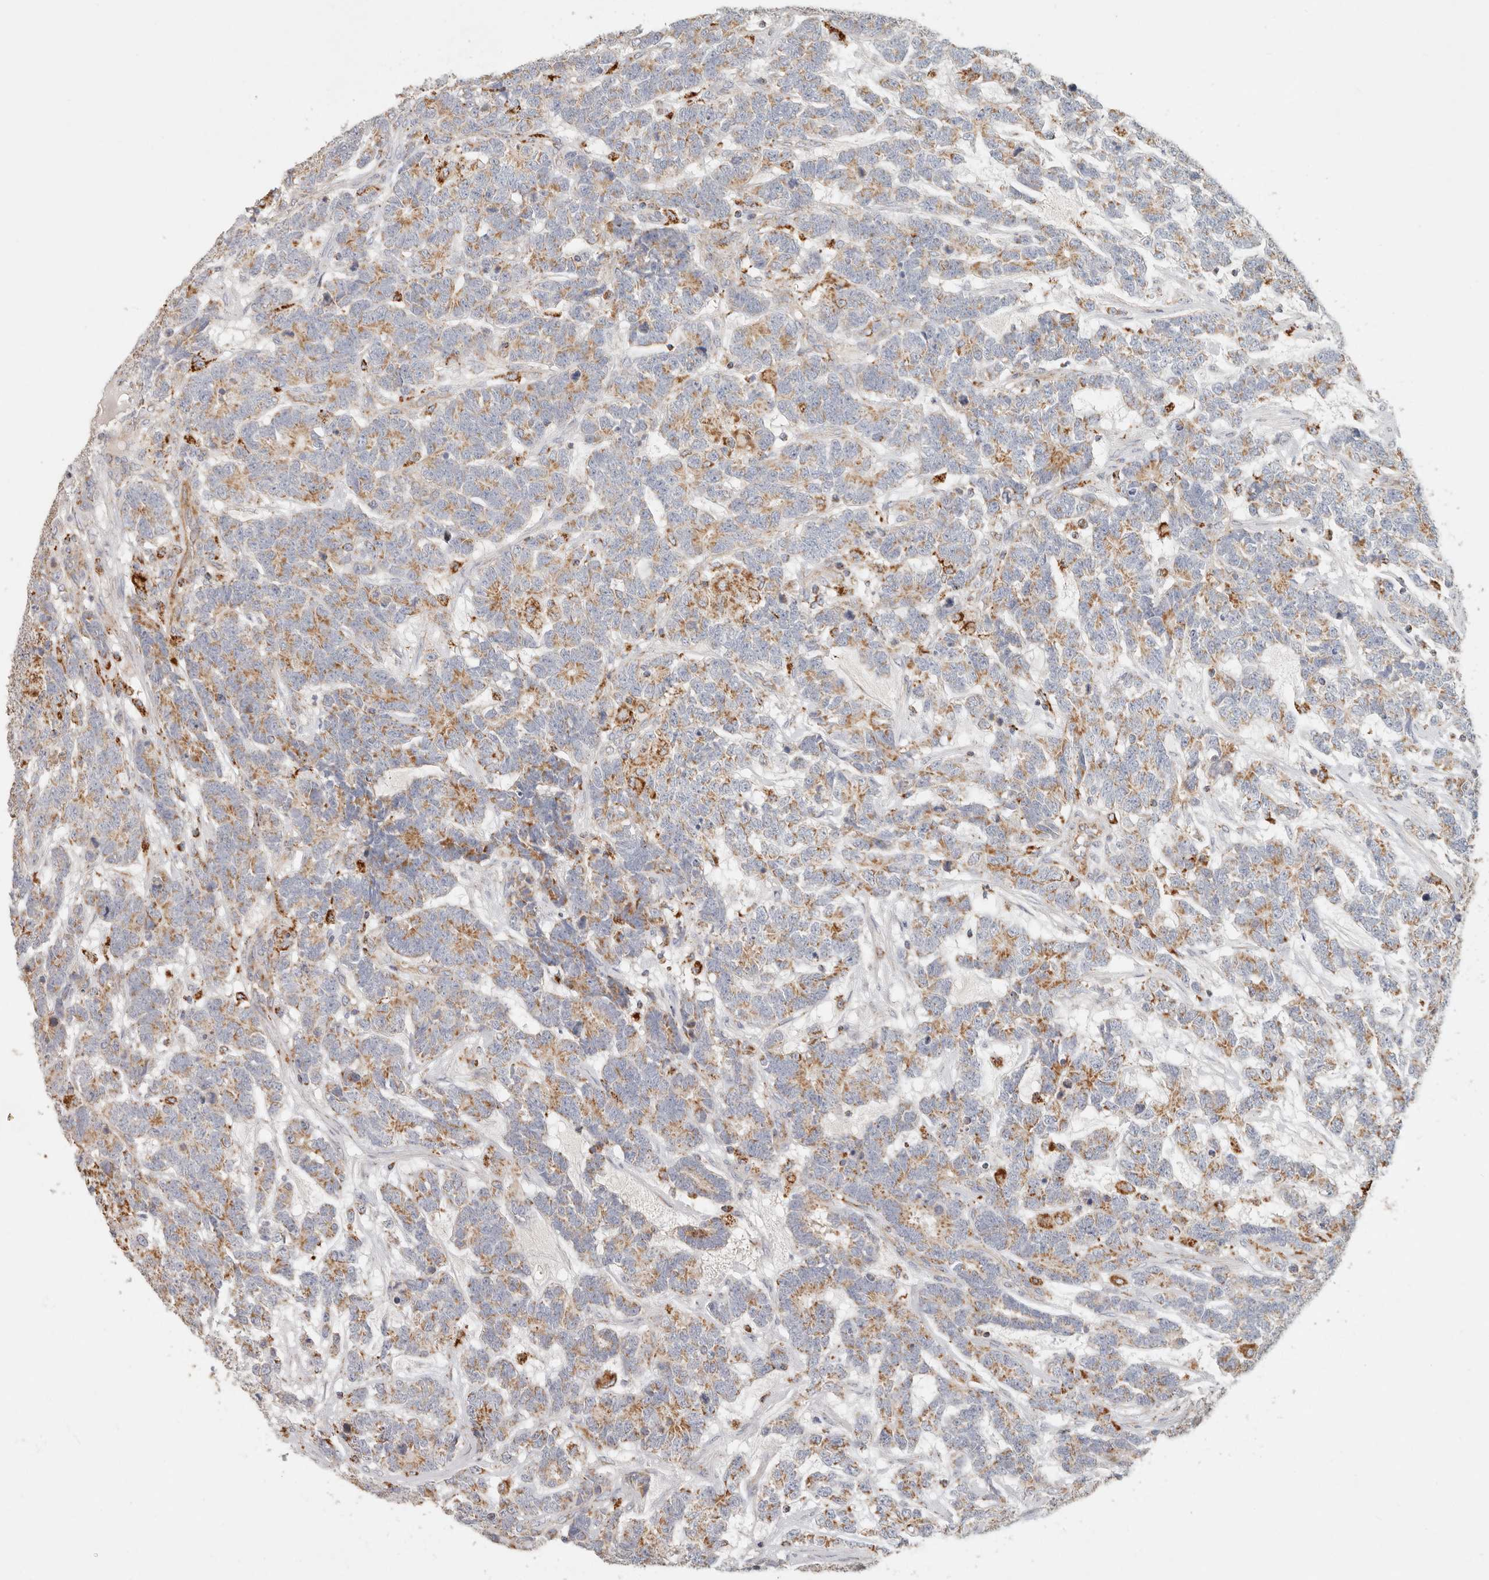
{"staining": {"intensity": "moderate", "quantity": "25%-75%", "location": "cytoplasmic/membranous"}, "tissue": "testis cancer", "cell_type": "Tumor cells", "image_type": "cancer", "snomed": [{"axis": "morphology", "description": "Carcinoma, Embryonal, NOS"}, {"axis": "topography", "description": "Testis"}], "caption": "Brown immunohistochemical staining in embryonal carcinoma (testis) reveals moderate cytoplasmic/membranous positivity in approximately 25%-75% of tumor cells.", "gene": "ARHGEF10L", "patient": {"sex": "male", "age": 26}}